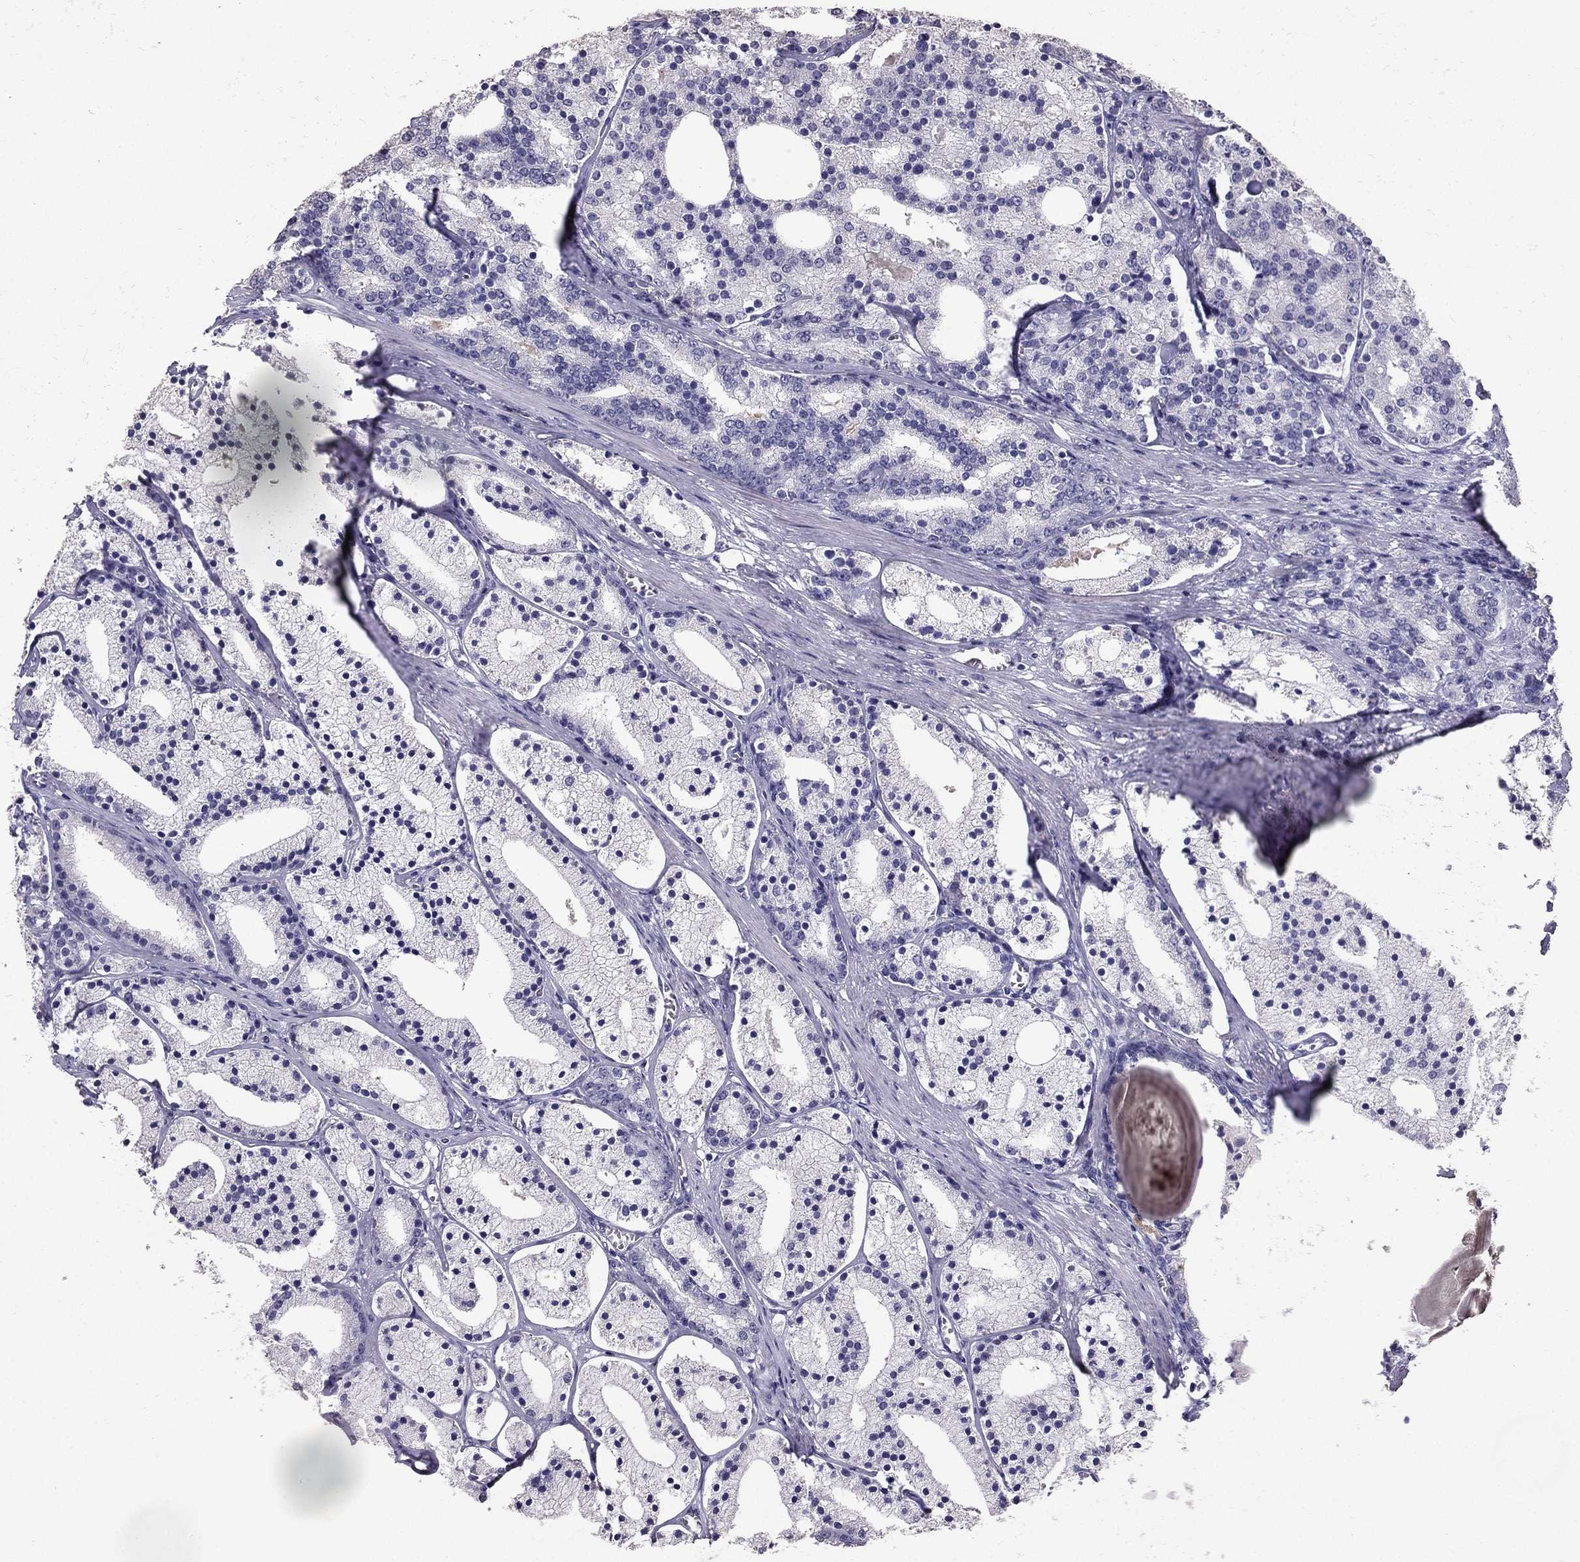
{"staining": {"intensity": "negative", "quantity": "none", "location": "none"}, "tissue": "prostate cancer", "cell_type": "Tumor cells", "image_type": "cancer", "snomed": [{"axis": "morphology", "description": "Adenocarcinoma, NOS"}, {"axis": "topography", "description": "Prostate"}], "caption": "Prostate cancer was stained to show a protein in brown. There is no significant staining in tumor cells. (Immunohistochemistry (ihc), brightfield microscopy, high magnification).", "gene": "SCG5", "patient": {"sex": "male", "age": 69}}